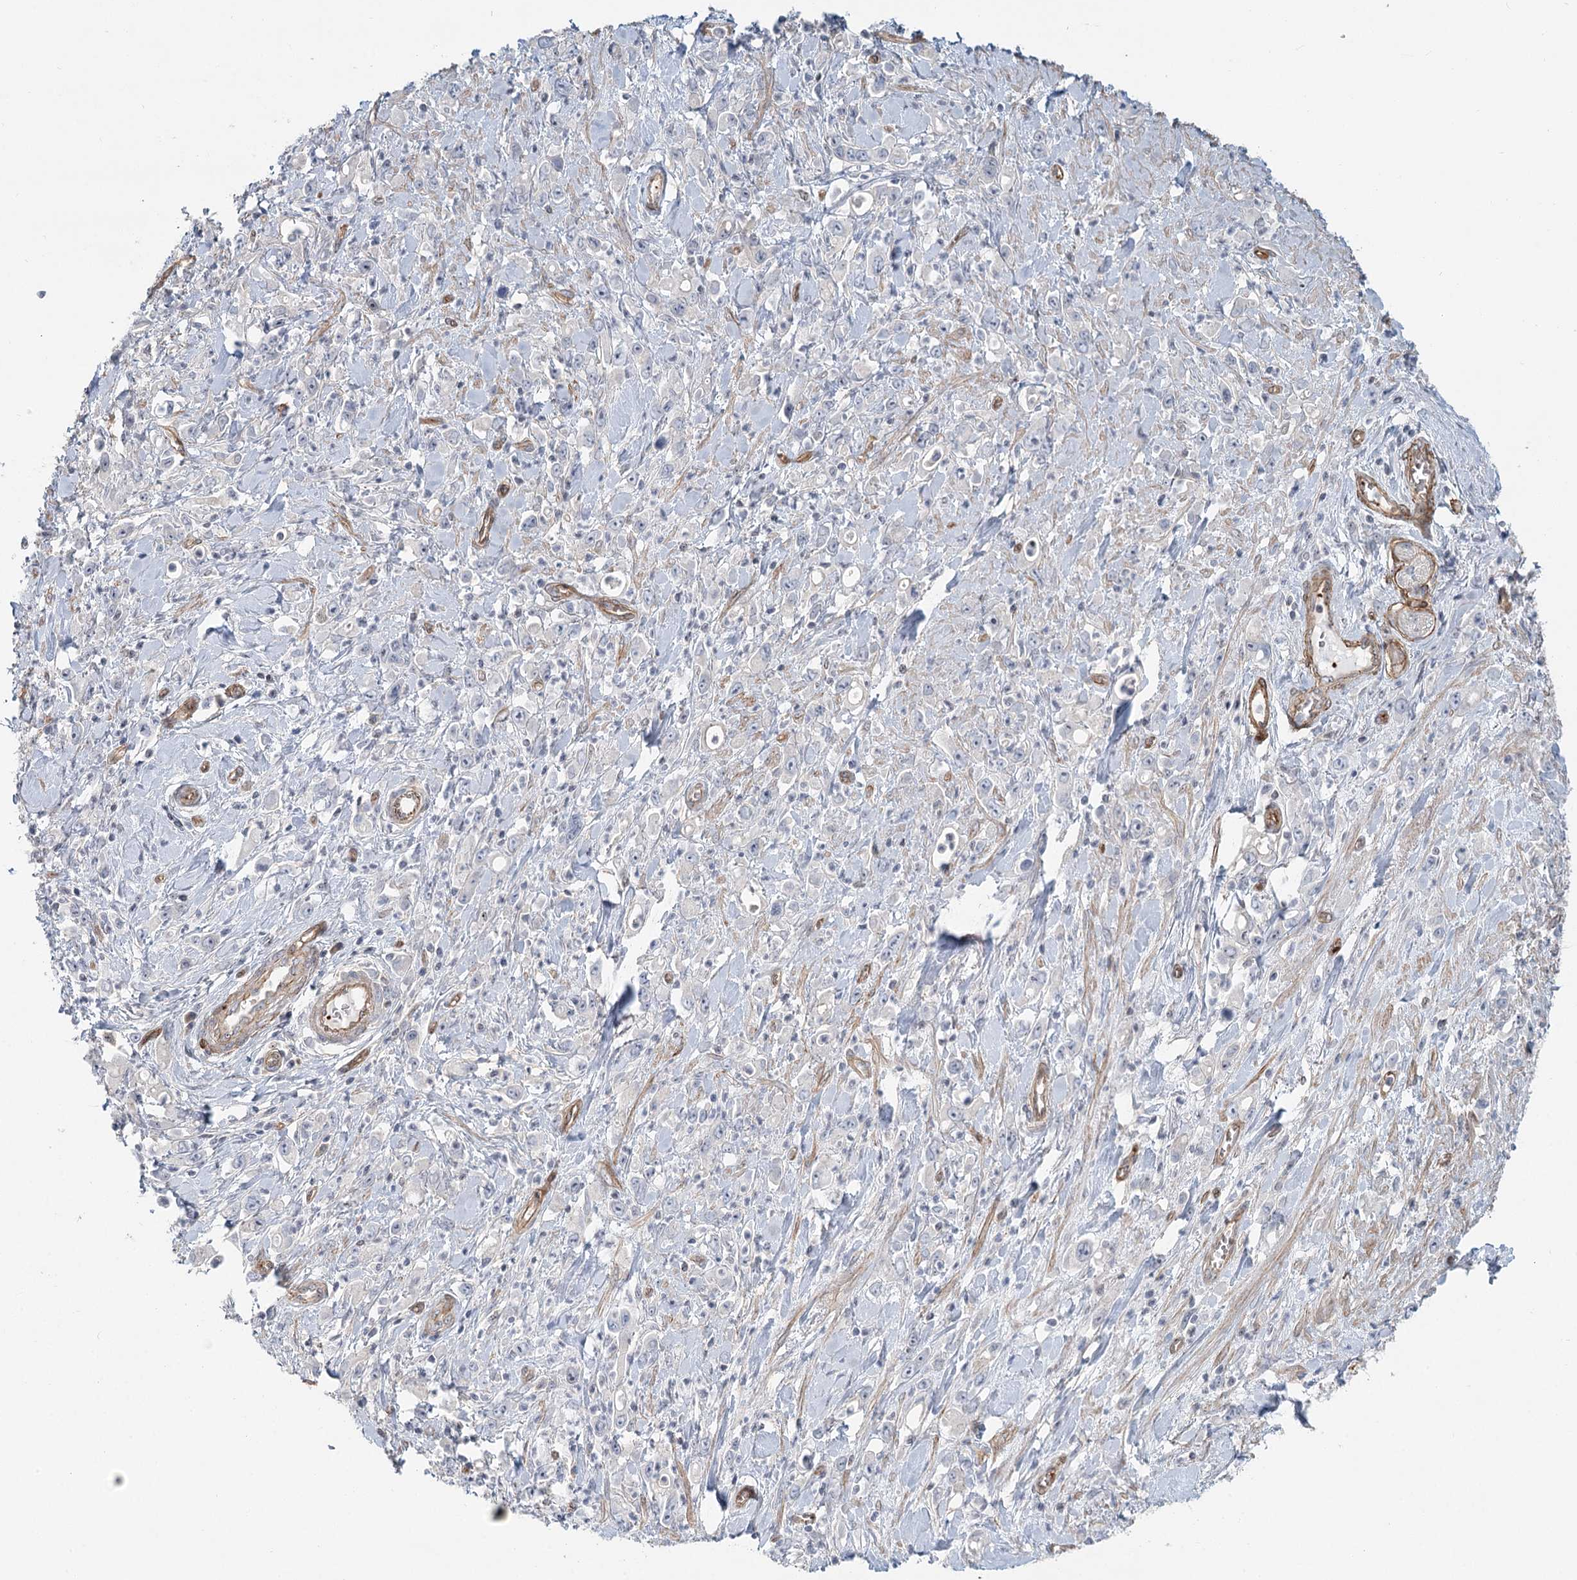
{"staining": {"intensity": "negative", "quantity": "none", "location": "none"}, "tissue": "stomach cancer", "cell_type": "Tumor cells", "image_type": "cancer", "snomed": [{"axis": "morphology", "description": "Adenocarcinoma, NOS"}, {"axis": "topography", "description": "Stomach, lower"}], "caption": "Immunohistochemistry (IHC) of human stomach adenocarcinoma demonstrates no positivity in tumor cells.", "gene": "ZFYVE28", "patient": {"sex": "female", "age": 43}}